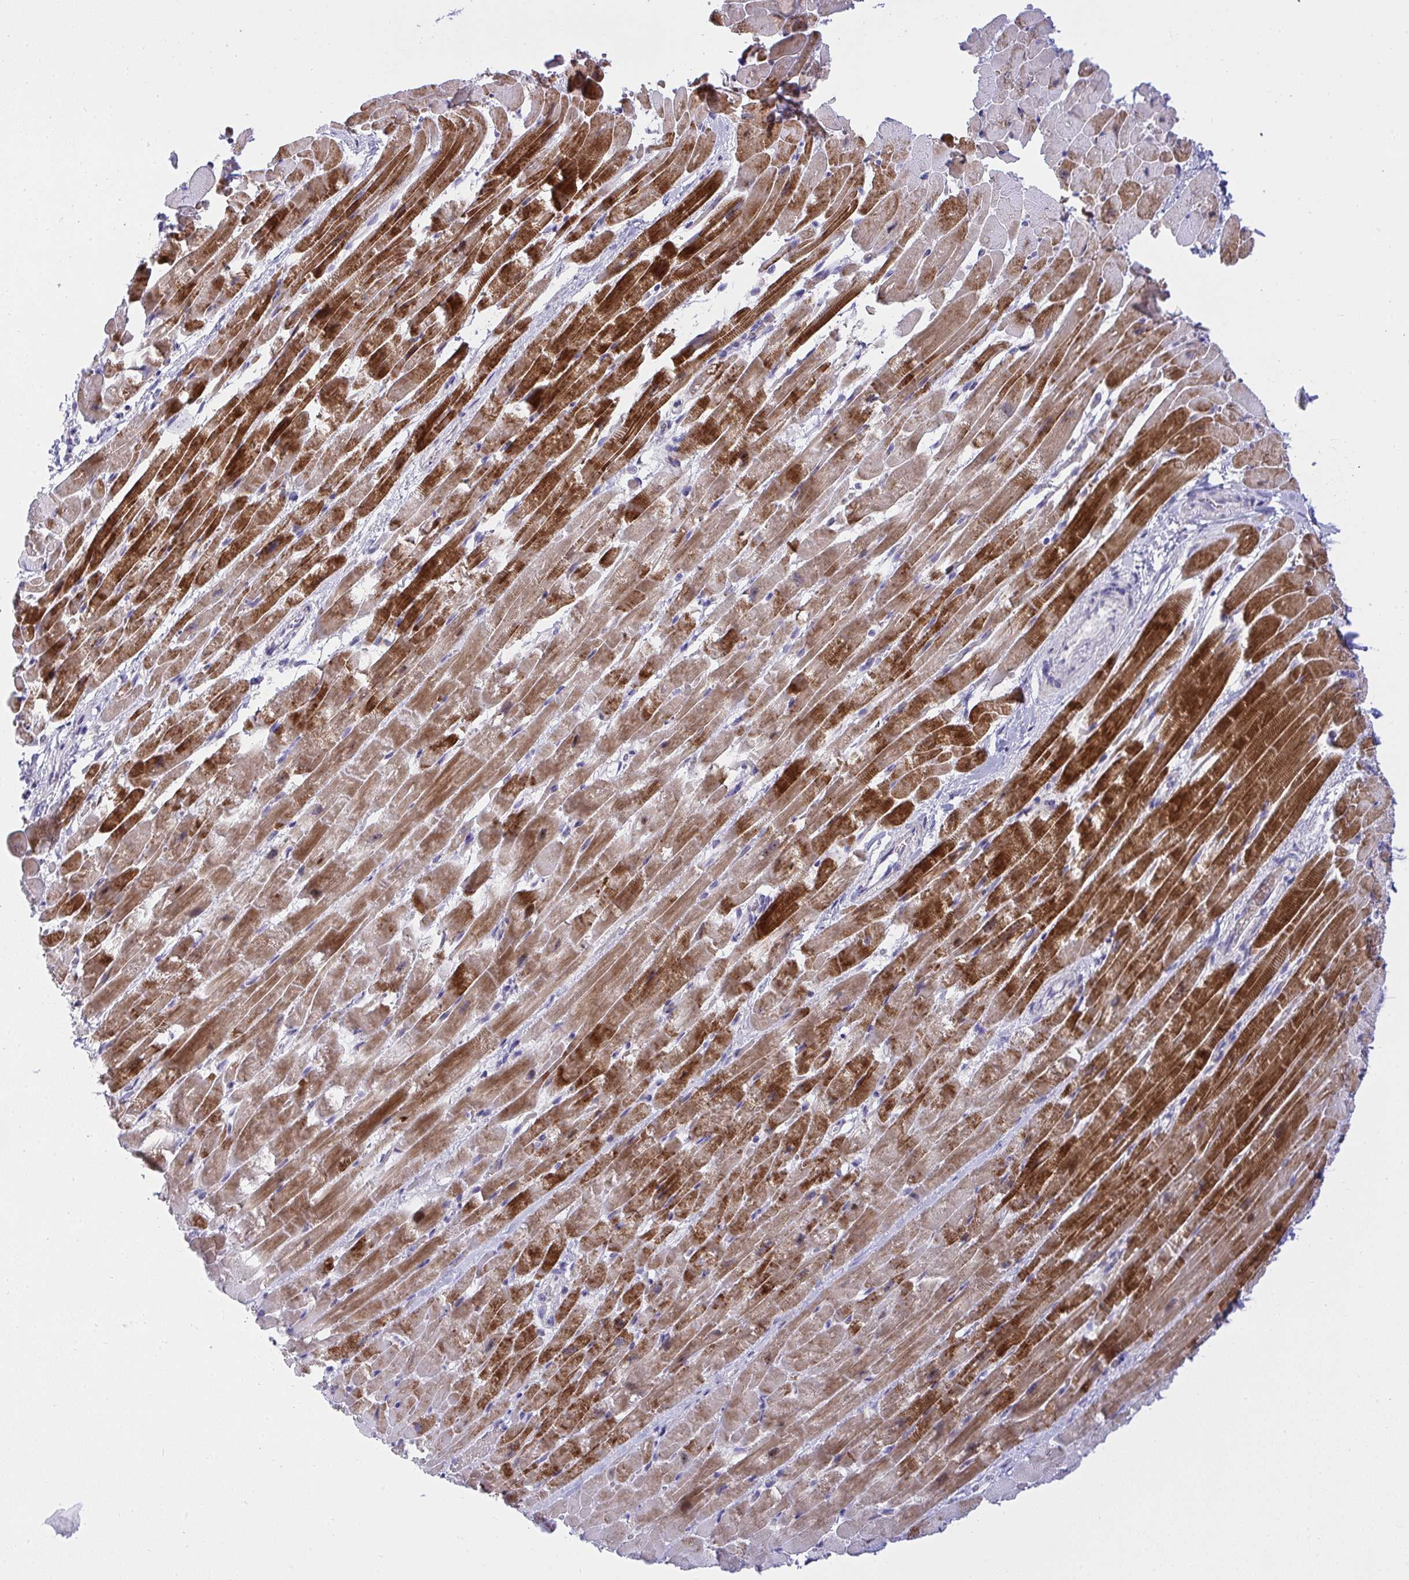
{"staining": {"intensity": "strong", "quantity": "25%-75%", "location": "cytoplasmic/membranous"}, "tissue": "heart muscle", "cell_type": "Cardiomyocytes", "image_type": "normal", "snomed": [{"axis": "morphology", "description": "Normal tissue, NOS"}, {"axis": "topography", "description": "Heart"}], "caption": "Protein expression analysis of normal heart muscle exhibits strong cytoplasmic/membranous positivity in approximately 25%-75% of cardiomyocytes. The staining was performed using DAB, with brown indicating positive protein expression. Nuclei are stained blue with hematoxylin.", "gene": "ZNF554", "patient": {"sex": "male", "age": 37}}